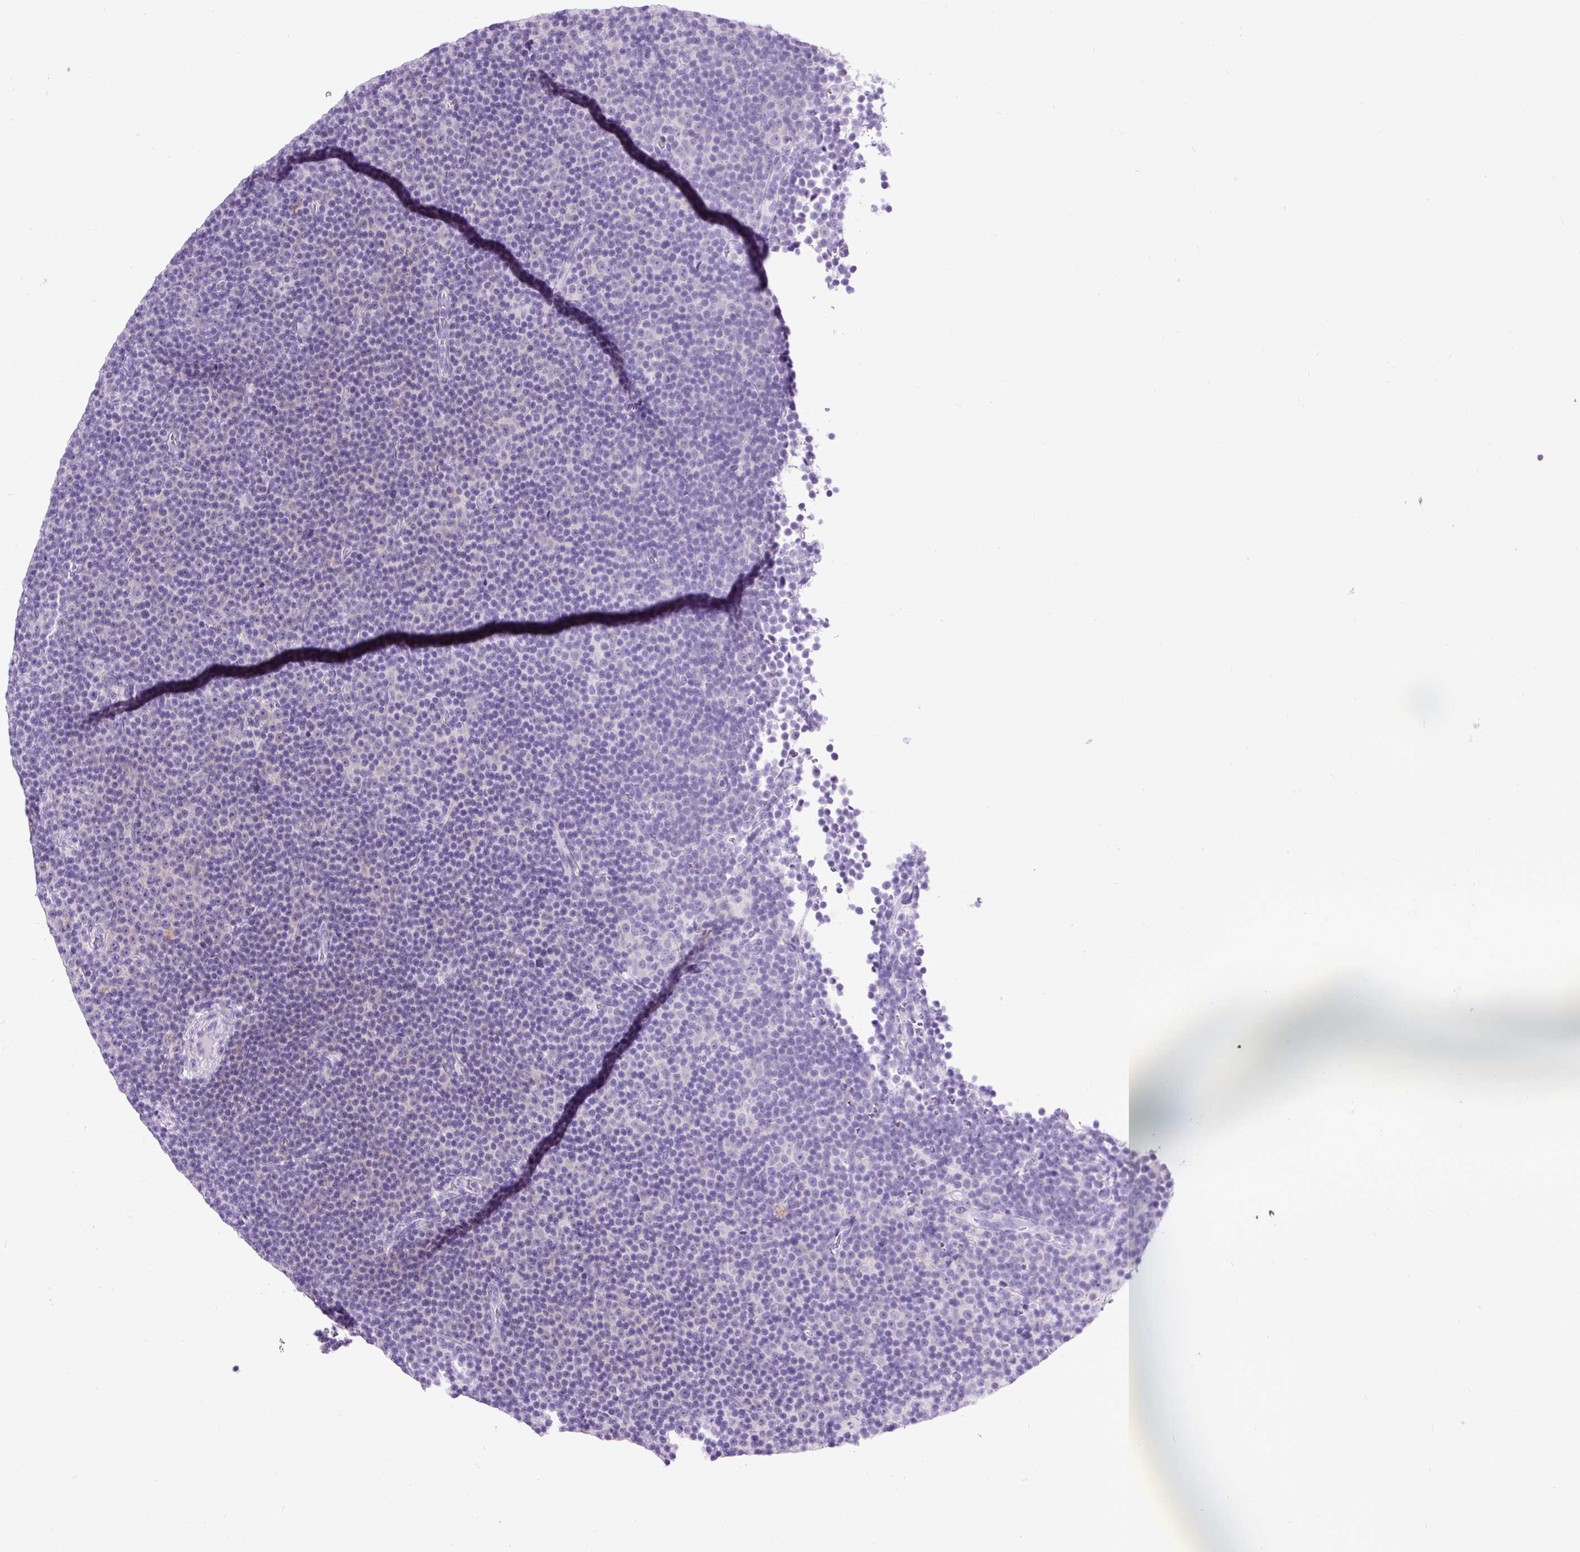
{"staining": {"intensity": "negative", "quantity": "none", "location": "none"}, "tissue": "lymphoma", "cell_type": "Tumor cells", "image_type": "cancer", "snomed": [{"axis": "morphology", "description": "Malignant lymphoma, non-Hodgkin's type, Low grade"}, {"axis": "topography", "description": "Lymph node"}], "caption": "Image shows no significant protein staining in tumor cells of low-grade malignant lymphoma, non-Hodgkin's type. (Immunohistochemistry, brightfield microscopy, high magnification).", "gene": "PDIA2", "patient": {"sex": "female", "age": 67}}